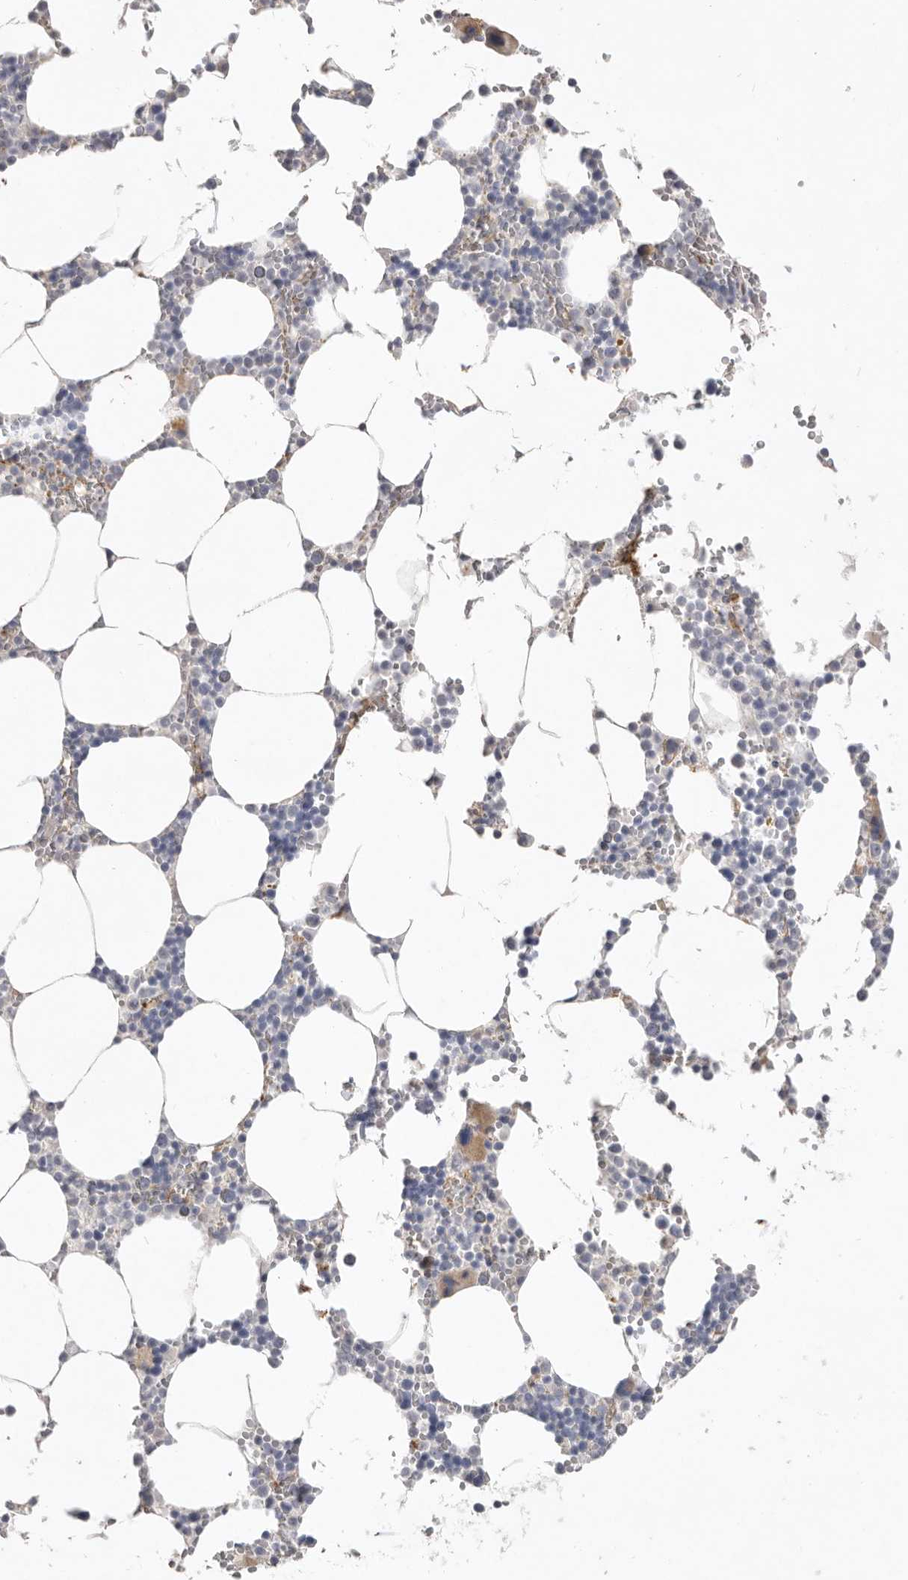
{"staining": {"intensity": "negative", "quantity": "none", "location": "none"}, "tissue": "bone marrow", "cell_type": "Hematopoietic cells", "image_type": "normal", "snomed": [{"axis": "morphology", "description": "Normal tissue, NOS"}, {"axis": "topography", "description": "Bone marrow"}], "caption": "High magnification brightfield microscopy of unremarkable bone marrow stained with DAB (3,3'-diaminobenzidine) (brown) and counterstained with hematoxylin (blue): hematopoietic cells show no significant expression.", "gene": "ZYG11B", "patient": {"sex": "male", "age": 70}}